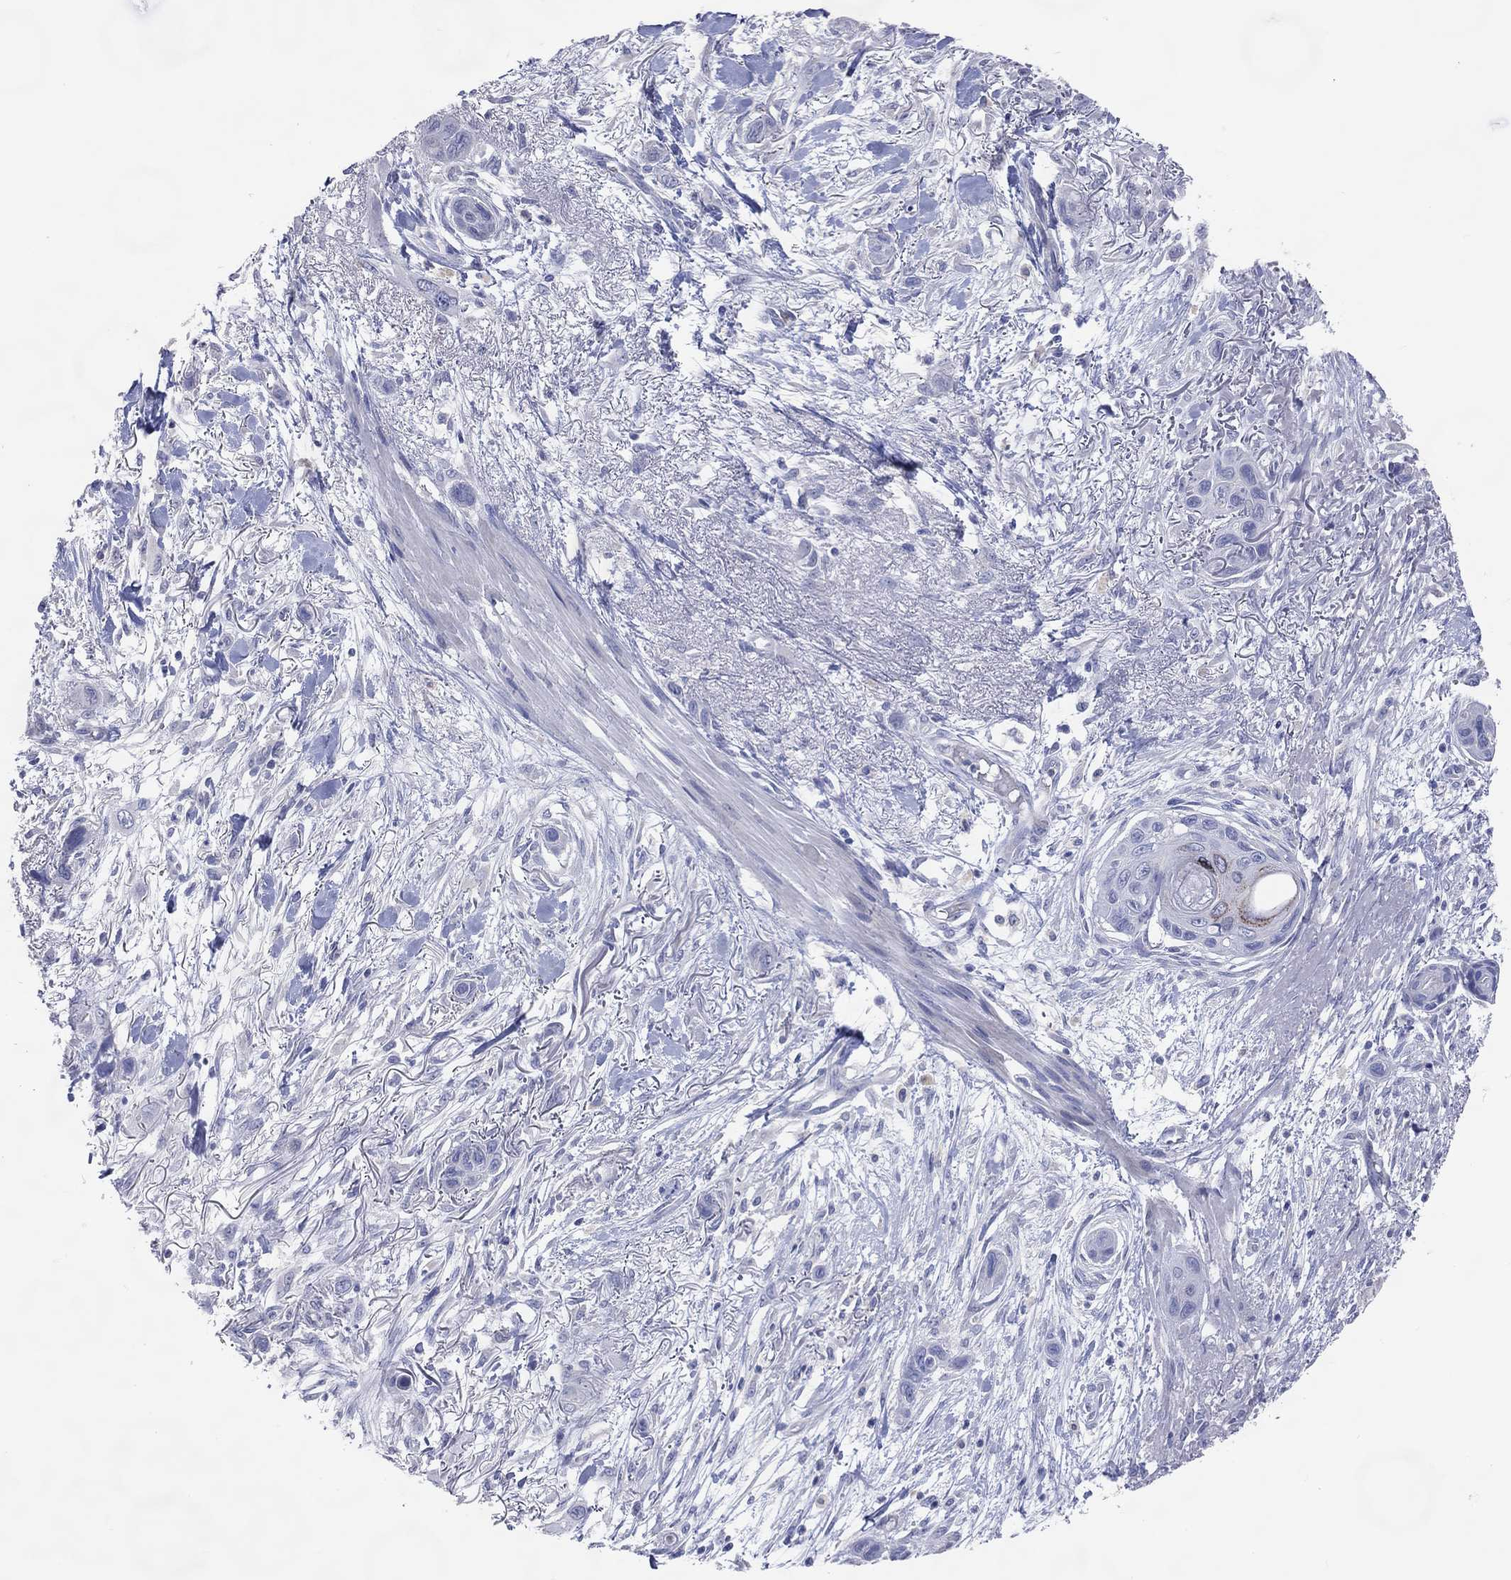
{"staining": {"intensity": "negative", "quantity": "none", "location": "none"}, "tissue": "skin cancer", "cell_type": "Tumor cells", "image_type": "cancer", "snomed": [{"axis": "morphology", "description": "Squamous cell carcinoma, NOS"}, {"axis": "topography", "description": "Skin"}], "caption": "This histopathology image is of squamous cell carcinoma (skin) stained with immunohistochemistry (IHC) to label a protein in brown with the nuclei are counter-stained blue. There is no positivity in tumor cells.", "gene": "DNAH6", "patient": {"sex": "male", "age": 79}}